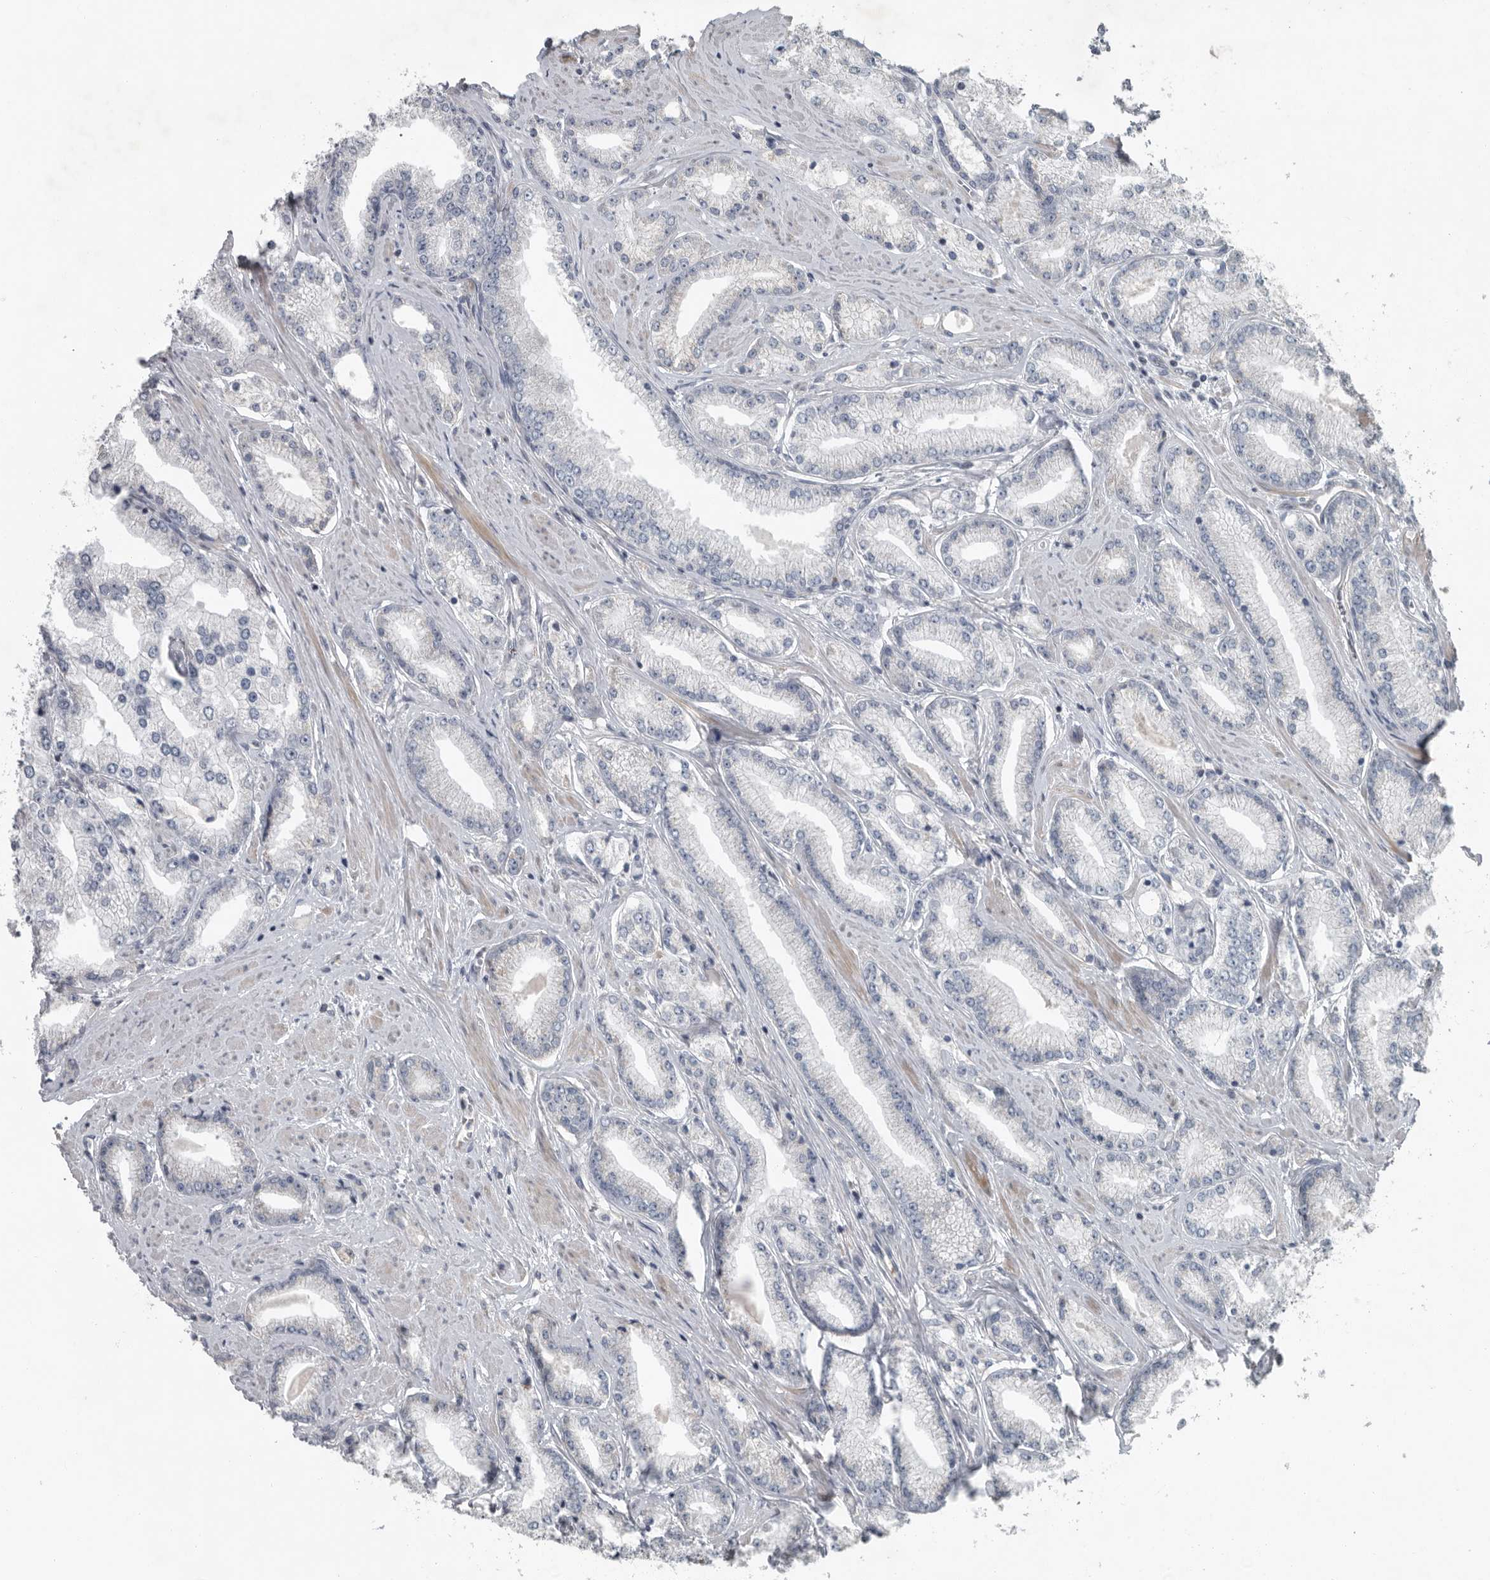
{"staining": {"intensity": "weak", "quantity": "<25%", "location": "cytoplasmic/membranous"}, "tissue": "prostate cancer", "cell_type": "Tumor cells", "image_type": "cancer", "snomed": [{"axis": "morphology", "description": "Adenocarcinoma, Low grade"}, {"axis": "topography", "description": "Prostate"}], "caption": "An IHC image of prostate cancer (adenocarcinoma (low-grade)) is shown. There is no staining in tumor cells of prostate cancer (adenocarcinoma (low-grade)).", "gene": "MPP3", "patient": {"sex": "male", "age": 62}}